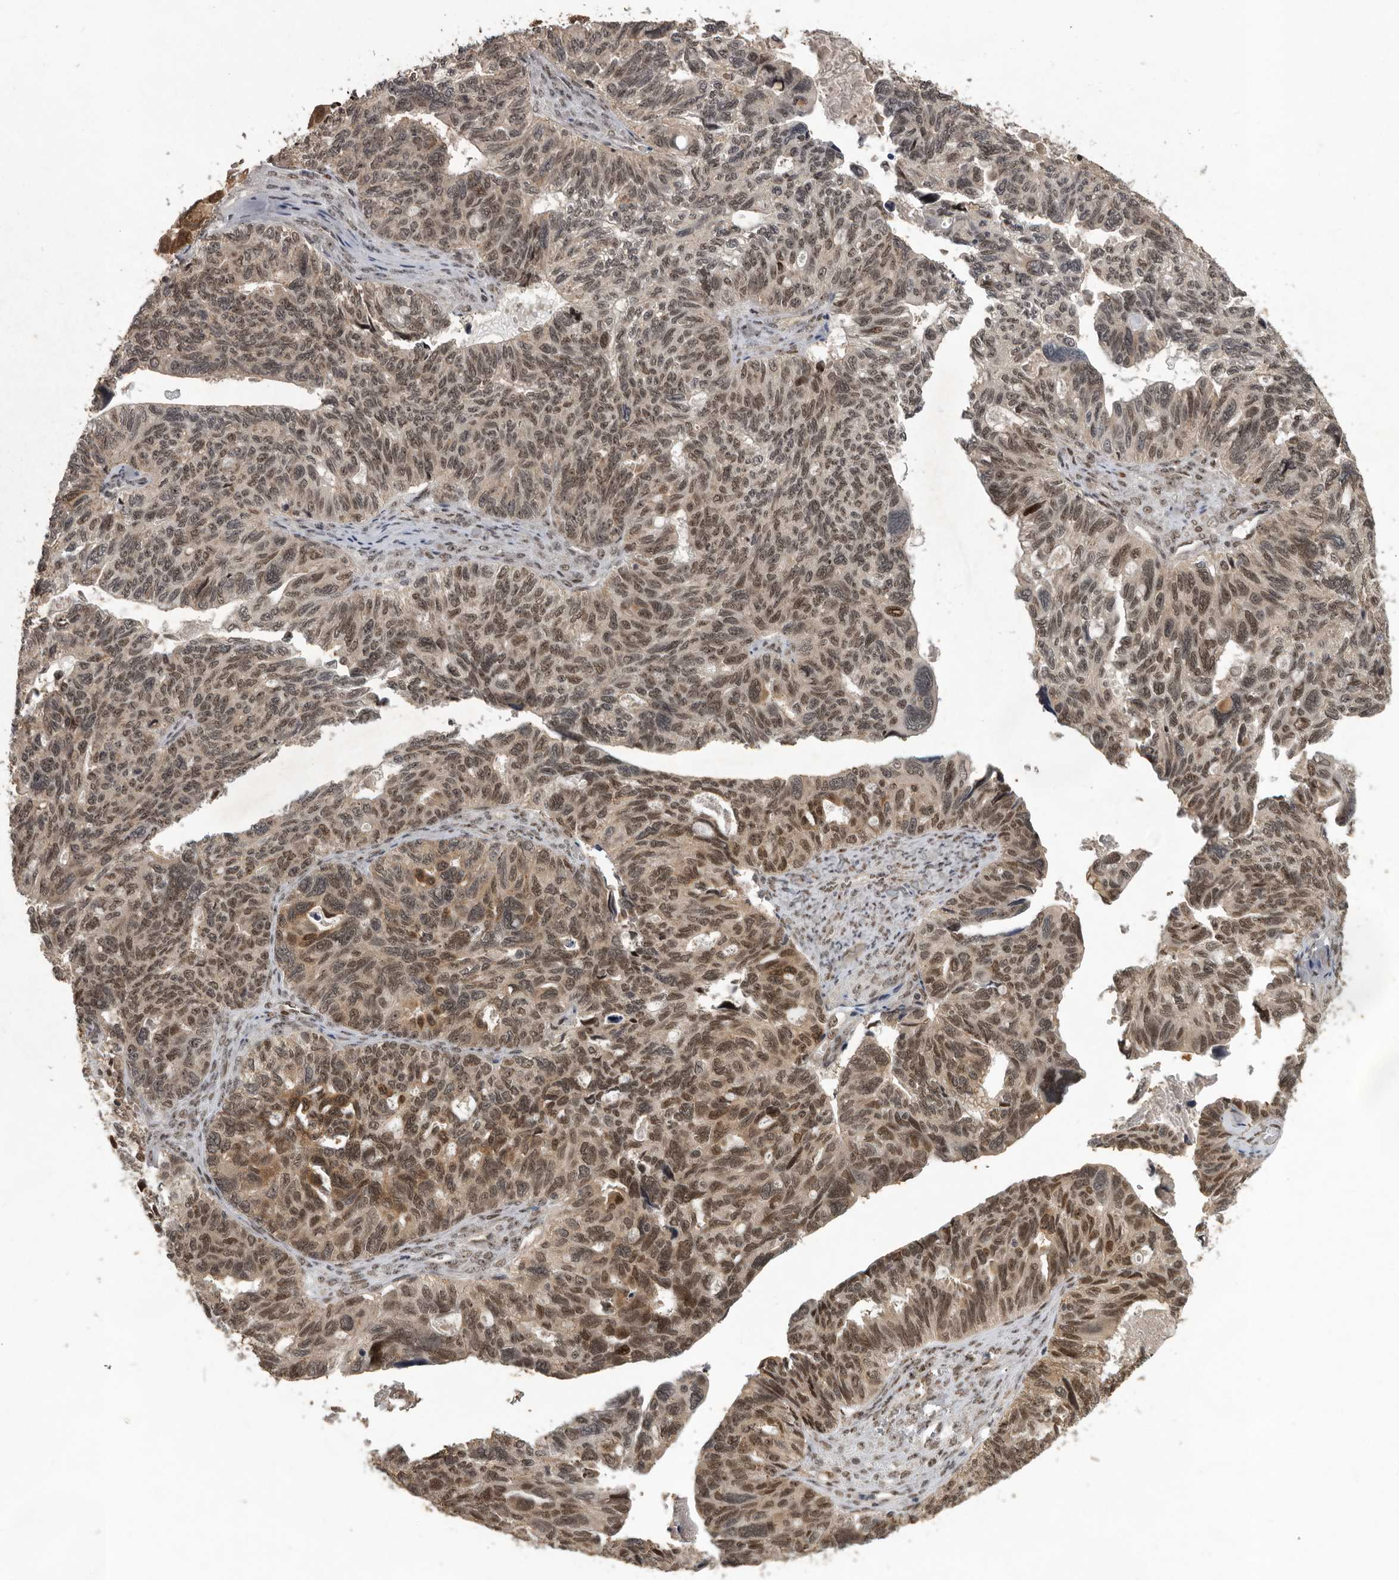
{"staining": {"intensity": "moderate", "quantity": ">75%", "location": "cytoplasmic/membranous,nuclear"}, "tissue": "ovarian cancer", "cell_type": "Tumor cells", "image_type": "cancer", "snomed": [{"axis": "morphology", "description": "Cystadenocarcinoma, serous, NOS"}, {"axis": "topography", "description": "Ovary"}], "caption": "Immunohistochemical staining of ovarian cancer displays medium levels of moderate cytoplasmic/membranous and nuclear positivity in about >75% of tumor cells.", "gene": "CDC27", "patient": {"sex": "female", "age": 79}}